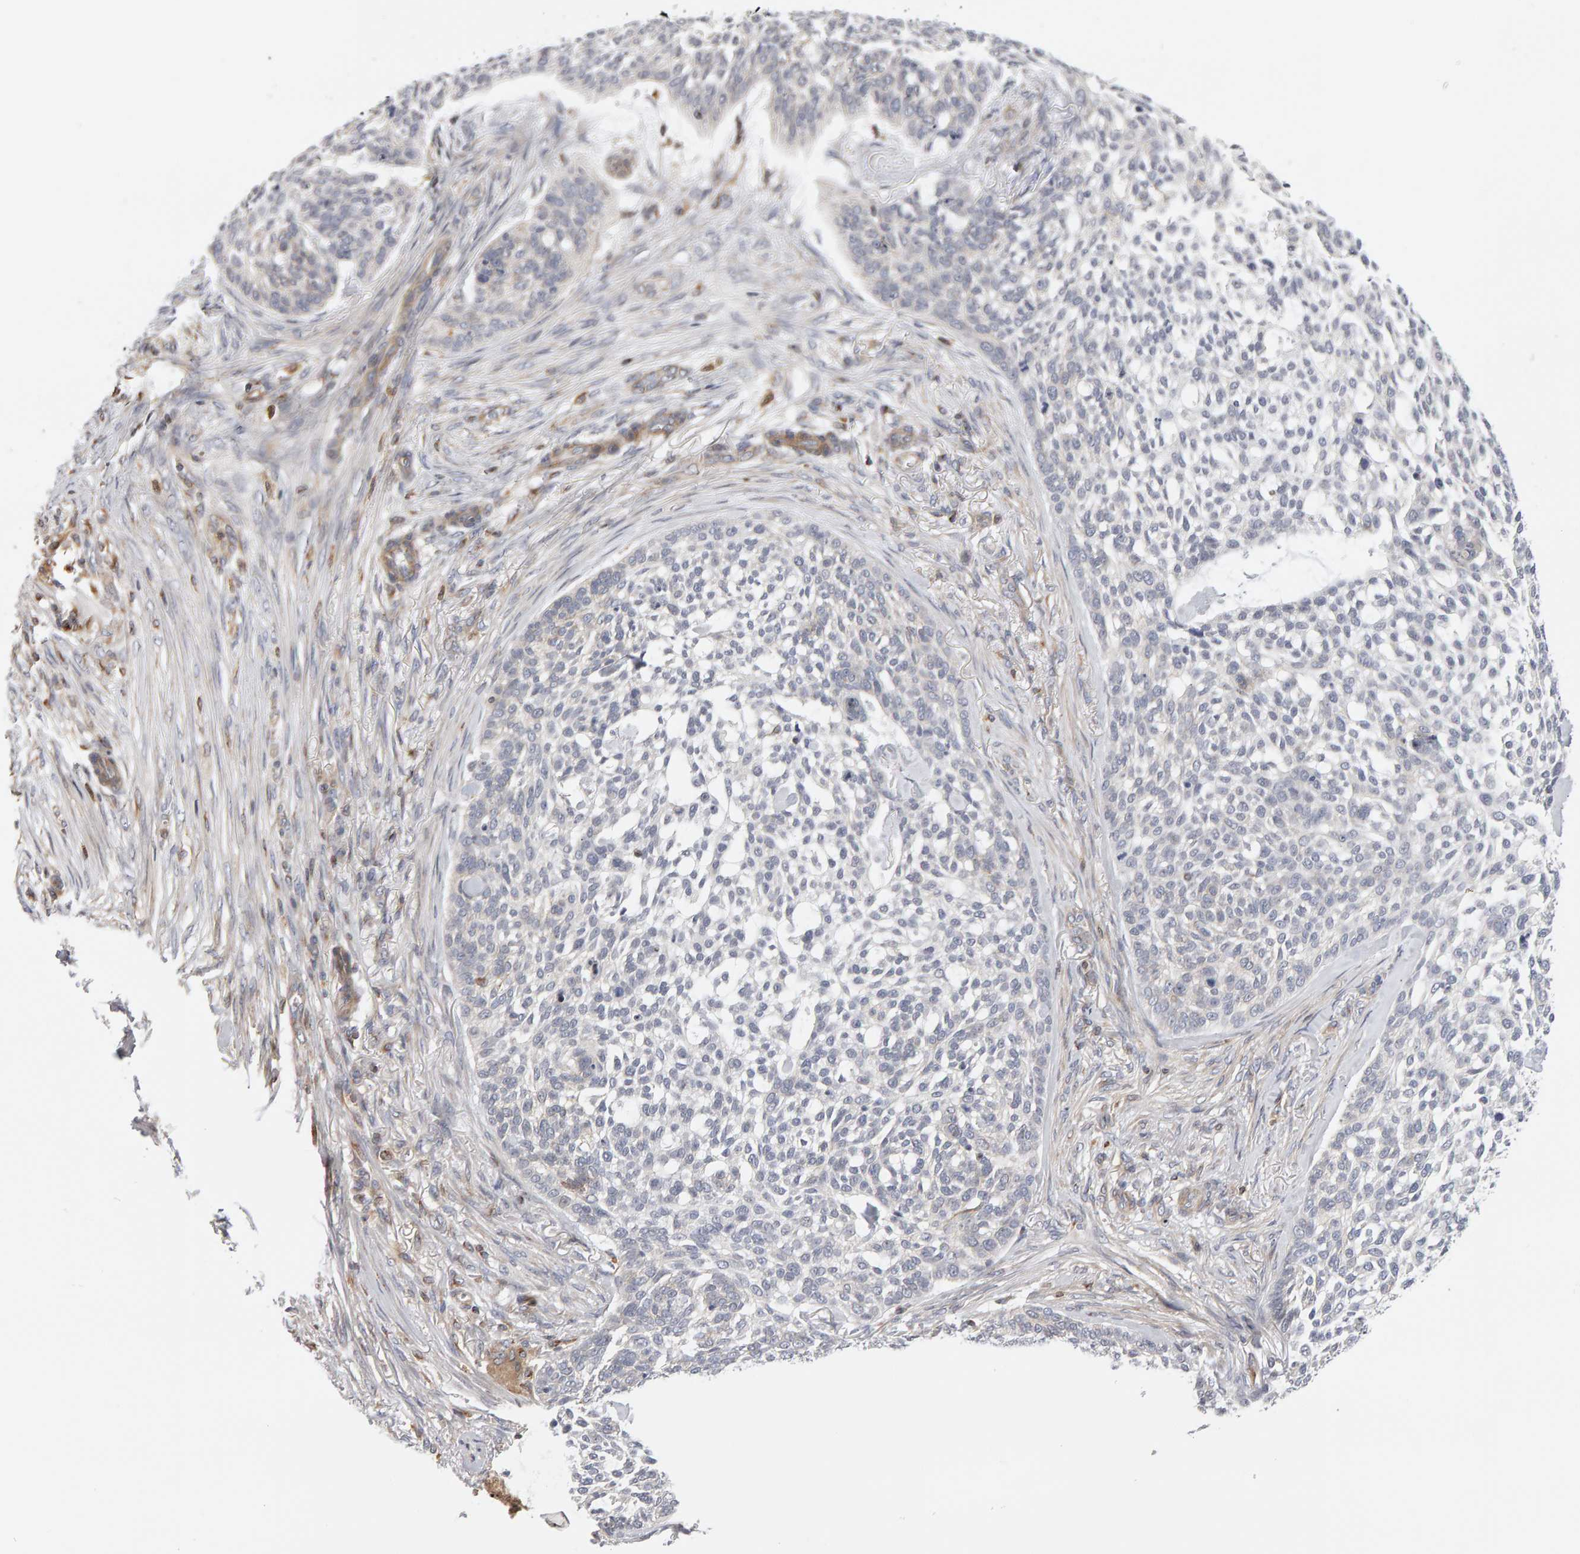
{"staining": {"intensity": "negative", "quantity": "none", "location": "none"}, "tissue": "skin cancer", "cell_type": "Tumor cells", "image_type": "cancer", "snomed": [{"axis": "morphology", "description": "Basal cell carcinoma"}, {"axis": "topography", "description": "Skin"}], "caption": "Histopathology image shows no significant protein staining in tumor cells of basal cell carcinoma (skin).", "gene": "MSRA", "patient": {"sex": "female", "age": 64}}